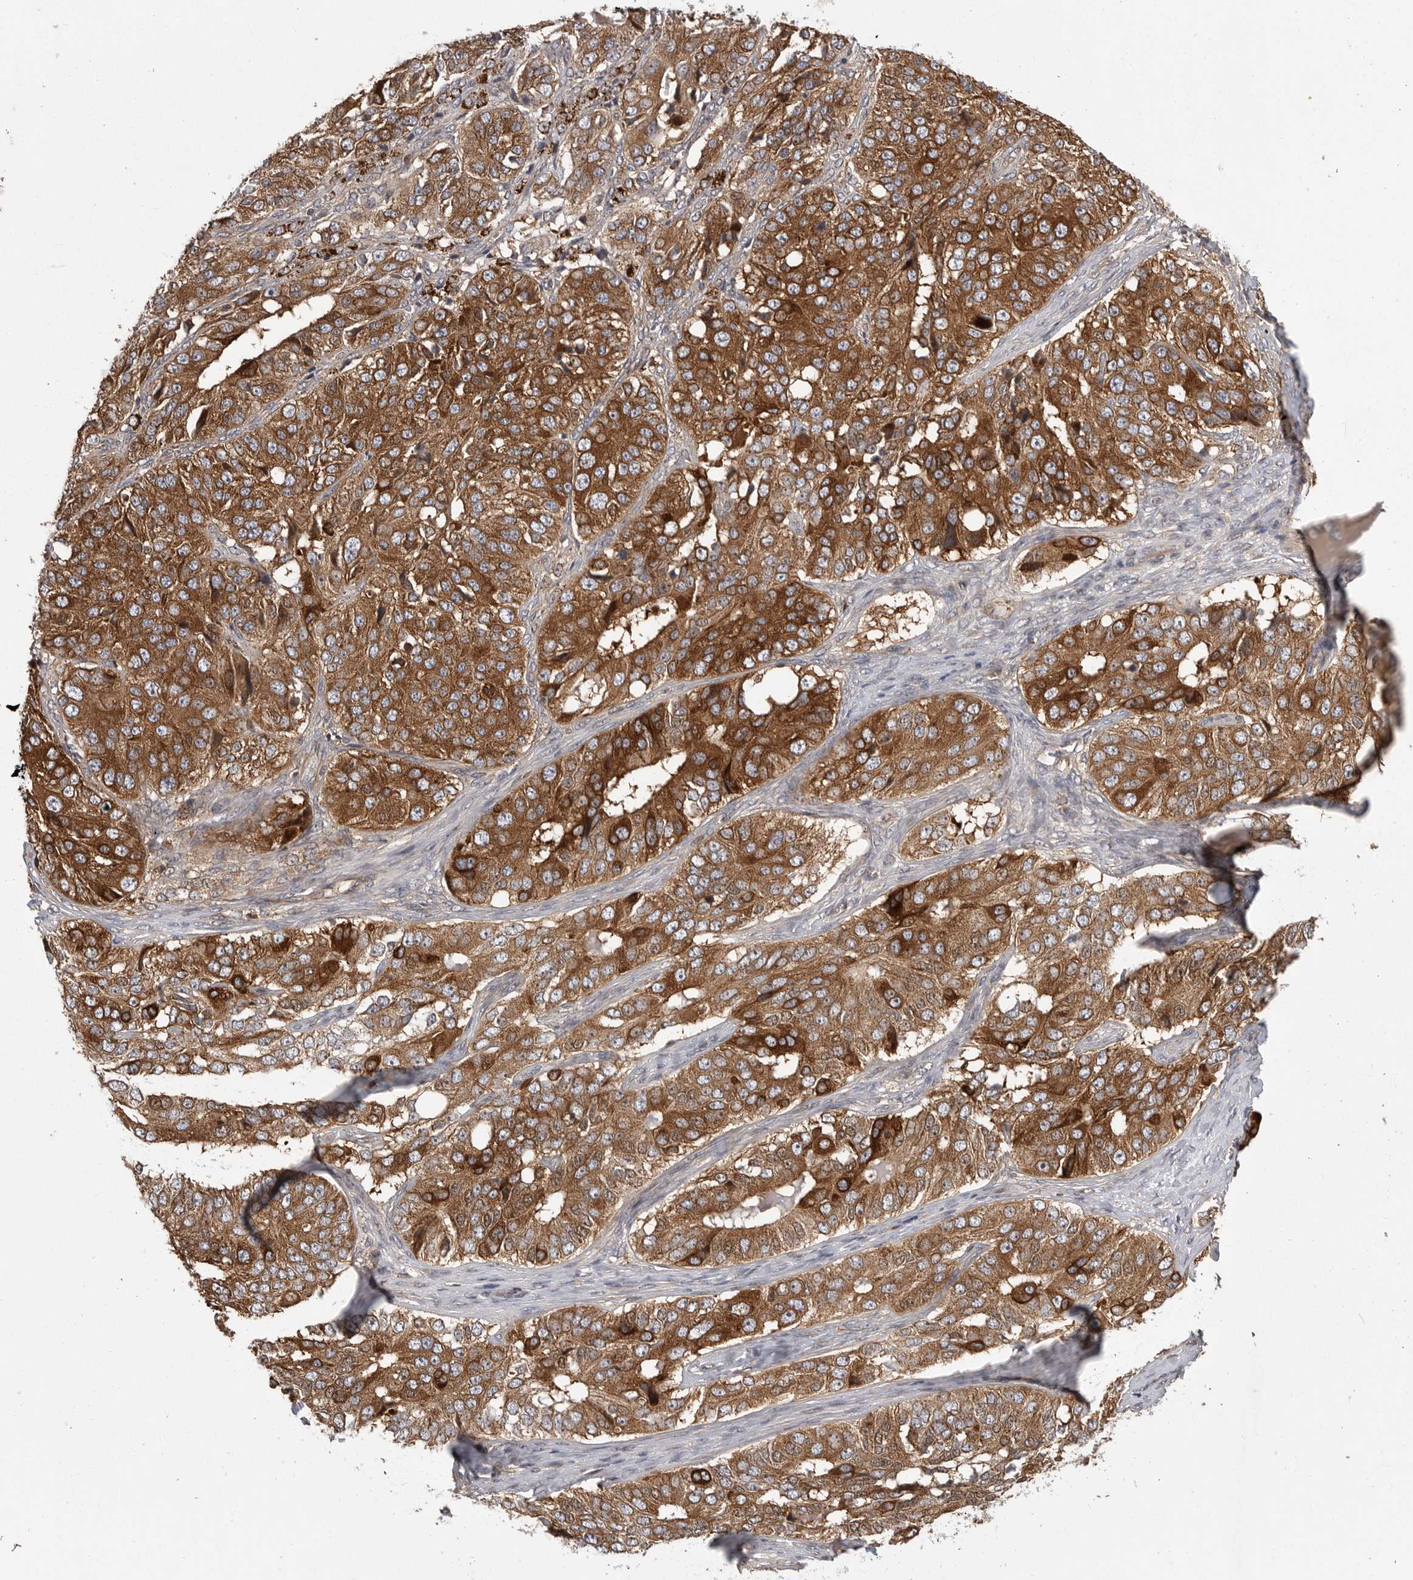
{"staining": {"intensity": "strong", "quantity": ">75%", "location": "cytoplasmic/membranous"}, "tissue": "ovarian cancer", "cell_type": "Tumor cells", "image_type": "cancer", "snomed": [{"axis": "morphology", "description": "Carcinoma, endometroid"}, {"axis": "topography", "description": "Ovary"}], "caption": "Tumor cells demonstrate strong cytoplasmic/membranous expression in about >75% of cells in ovarian cancer (endometroid carcinoma). Nuclei are stained in blue.", "gene": "OXR1", "patient": {"sex": "female", "age": 51}}